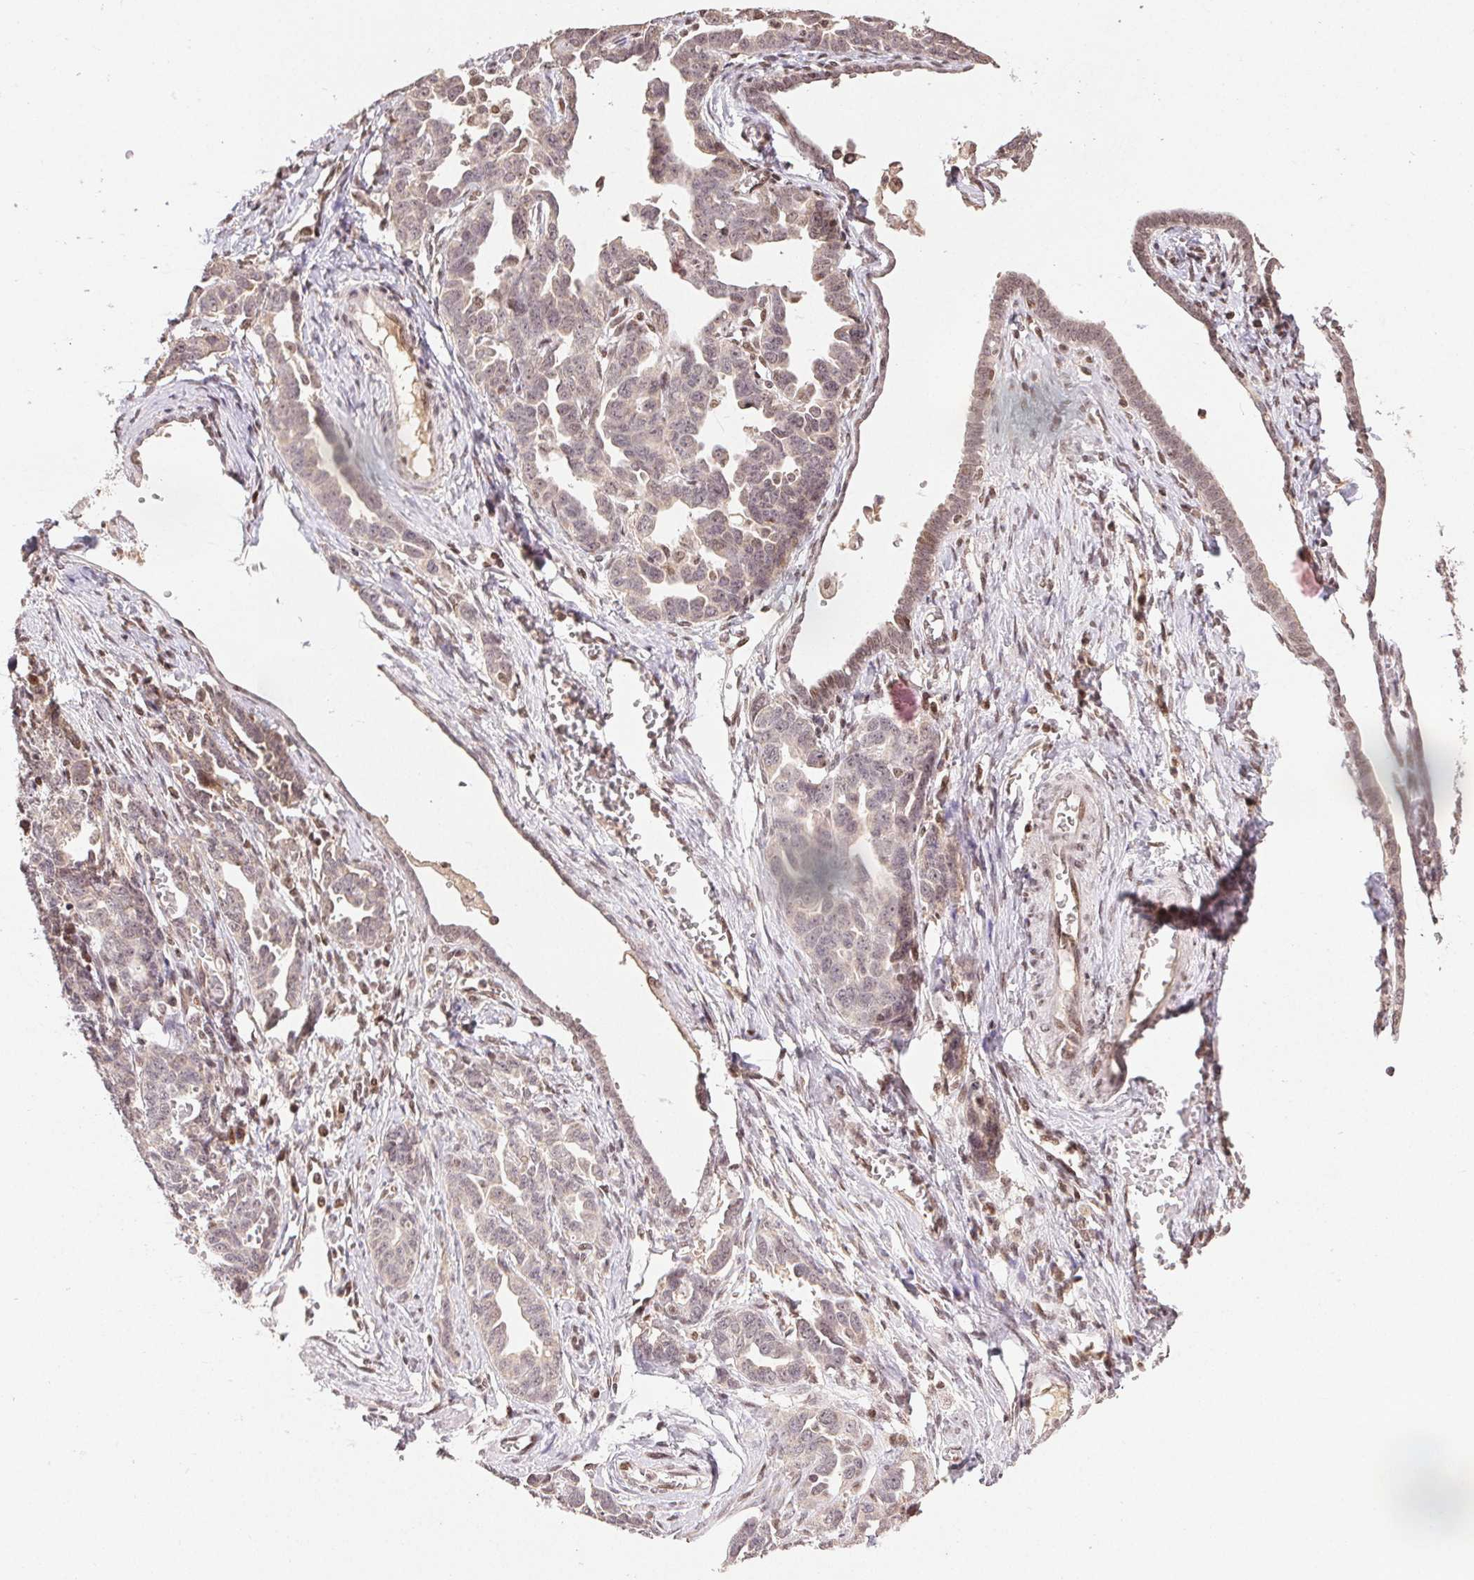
{"staining": {"intensity": "weak", "quantity": "<25%", "location": "cytoplasmic/membranous"}, "tissue": "ovarian cancer", "cell_type": "Tumor cells", "image_type": "cancer", "snomed": [{"axis": "morphology", "description": "Cystadenocarcinoma, serous, NOS"}, {"axis": "topography", "description": "Ovary"}], "caption": "Immunohistochemical staining of ovarian serous cystadenocarcinoma demonstrates no significant staining in tumor cells.", "gene": "MAPKAPK2", "patient": {"sex": "female", "age": 69}}